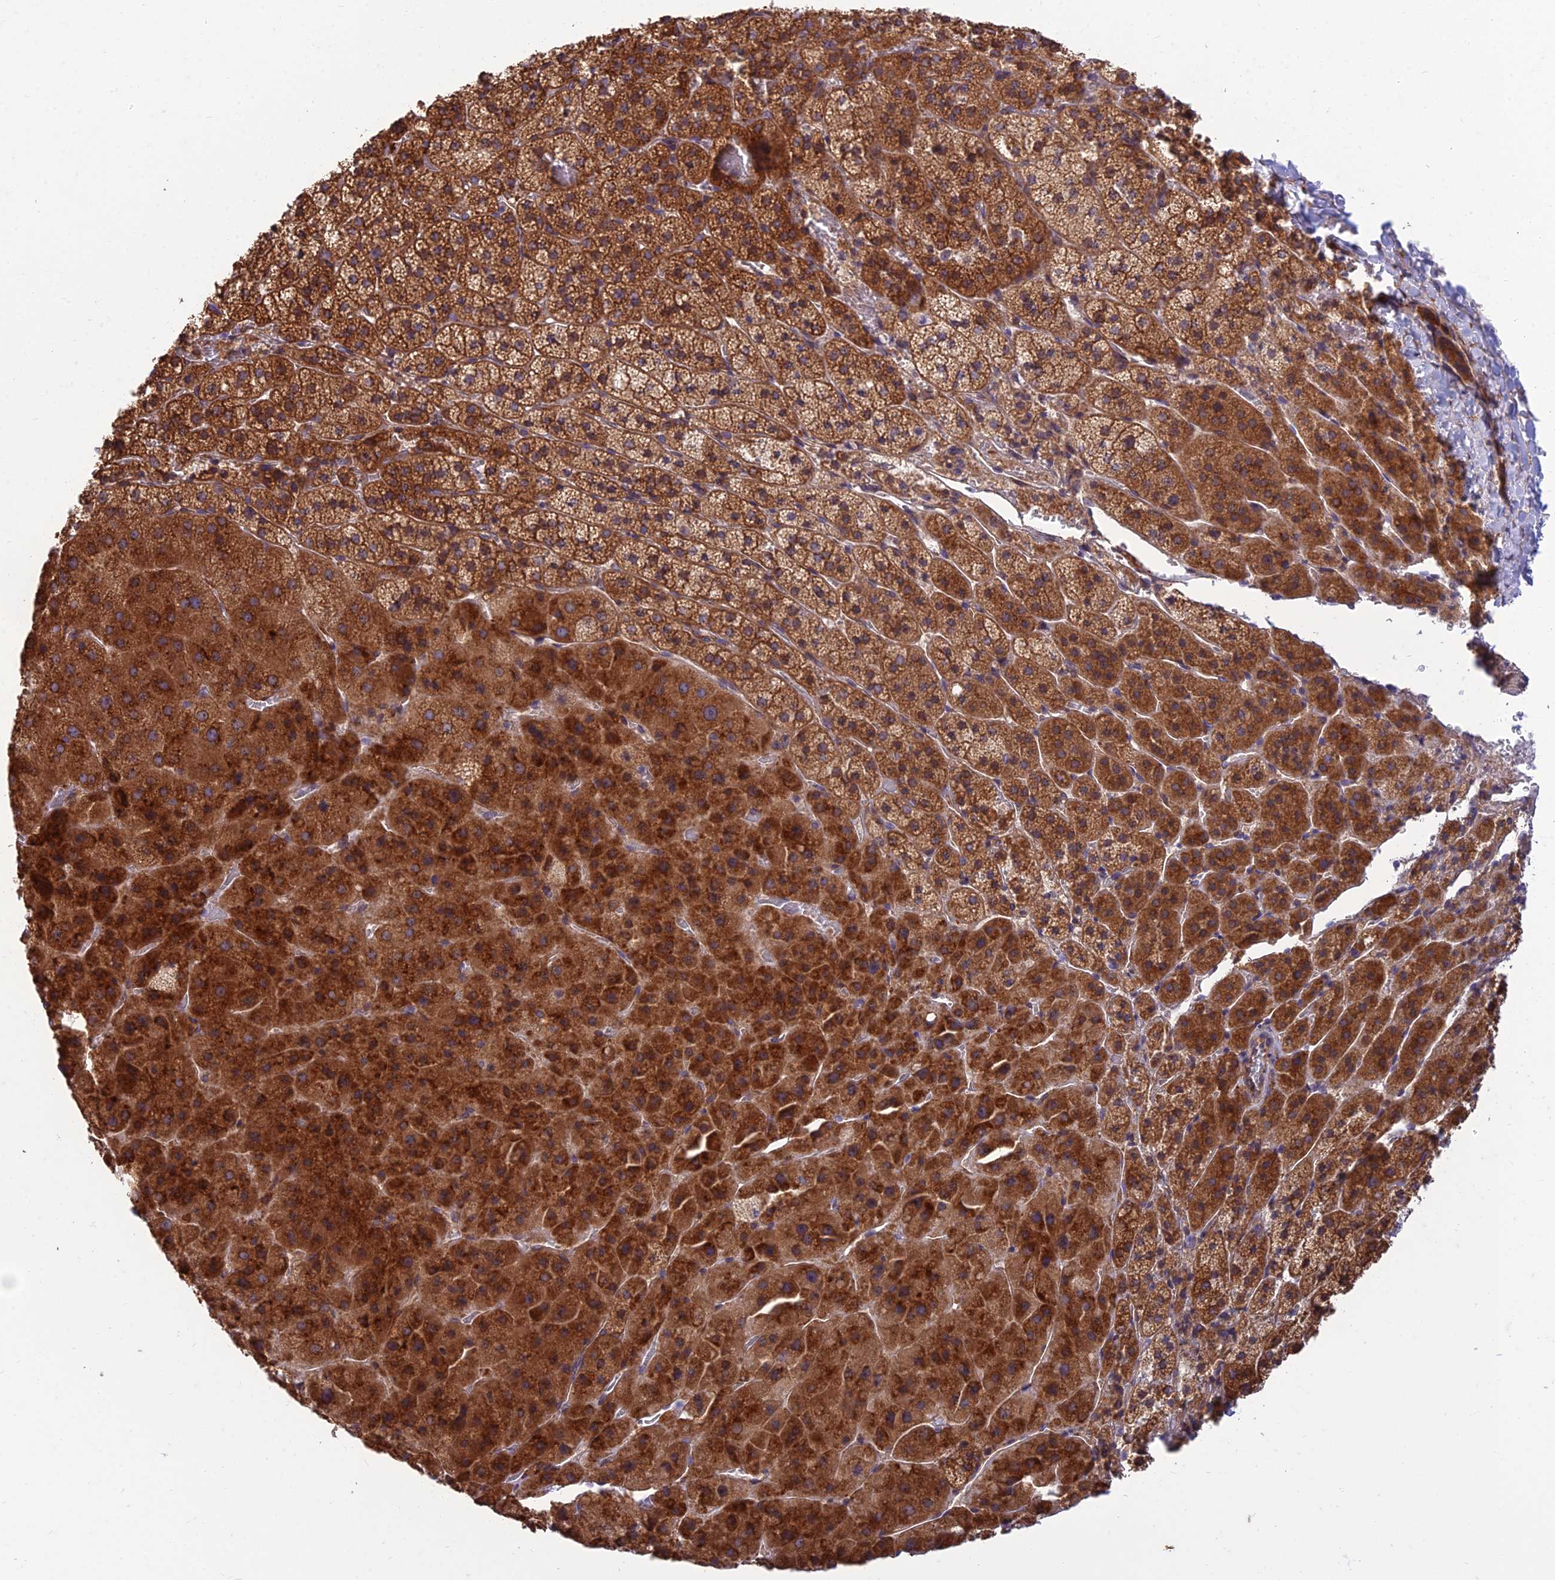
{"staining": {"intensity": "strong", "quantity": "25%-75%", "location": "cytoplasmic/membranous"}, "tissue": "adrenal gland", "cell_type": "Glandular cells", "image_type": "normal", "snomed": [{"axis": "morphology", "description": "Normal tissue, NOS"}, {"axis": "topography", "description": "Adrenal gland"}], "caption": "Benign adrenal gland was stained to show a protein in brown. There is high levels of strong cytoplasmic/membranous expression in approximately 25%-75% of glandular cells. The protein is shown in brown color, while the nuclei are stained blue.", "gene": "RPL17", "patient": {"sex": "female", "age": 44}}